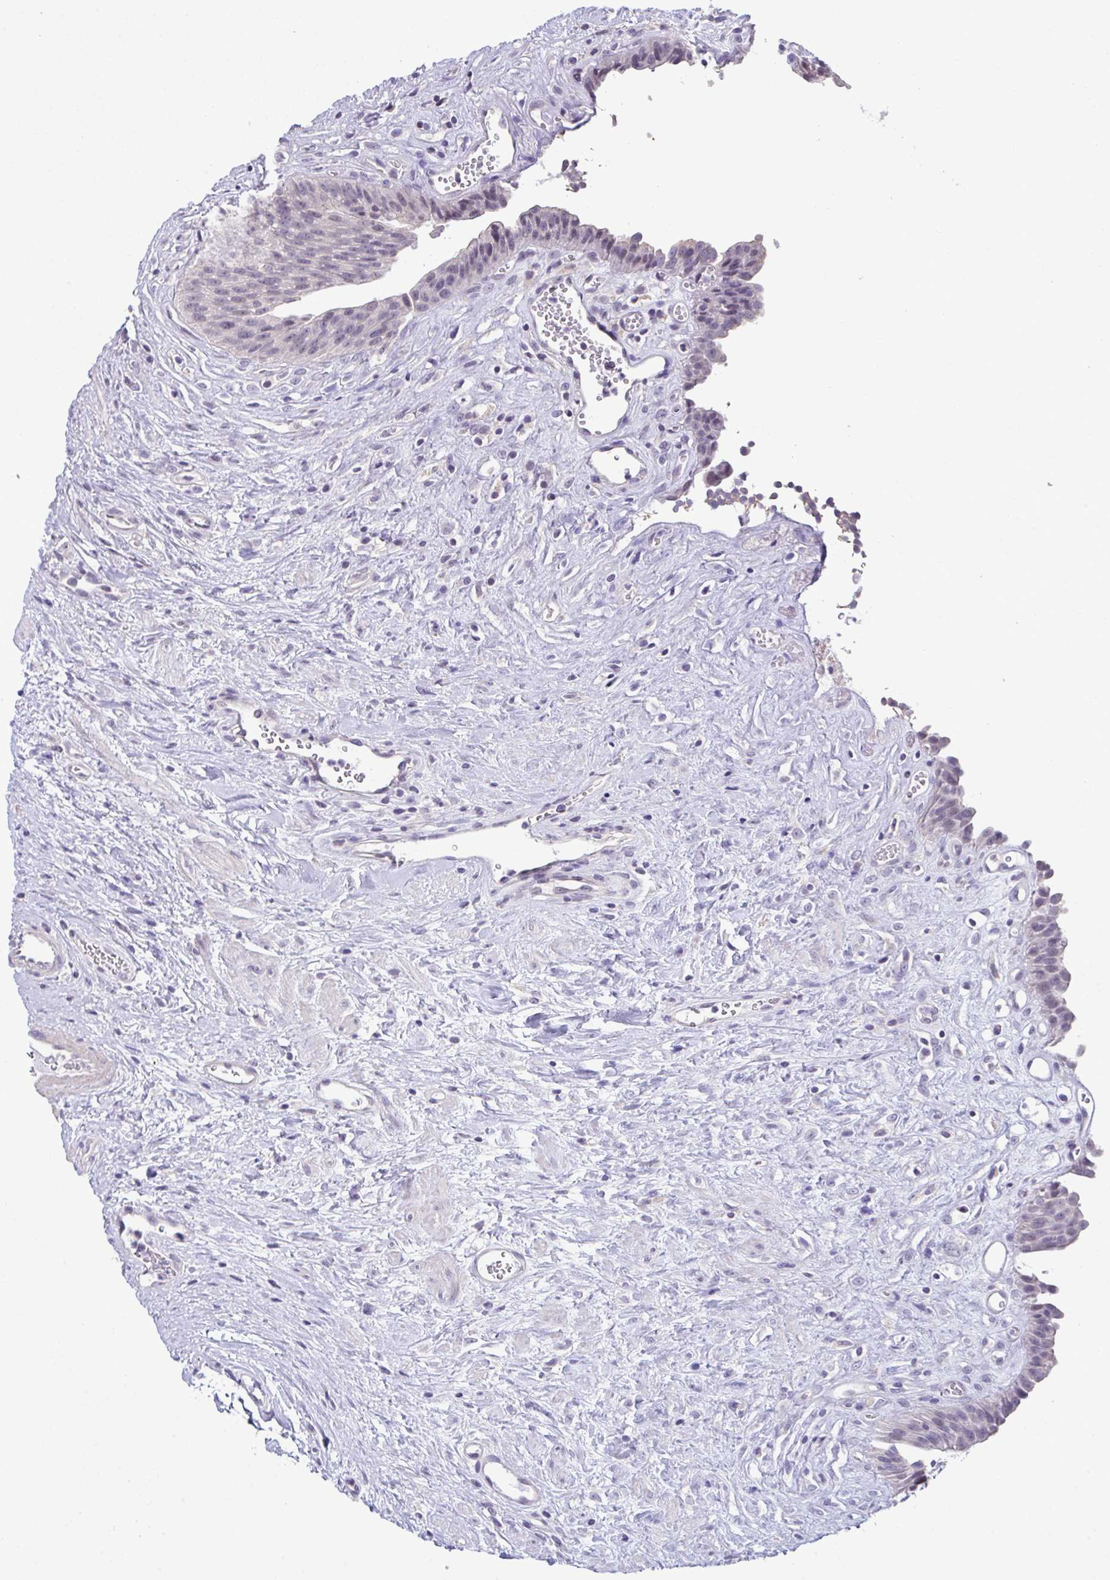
{"staining": {"intensity": "negative", "quantity": "none", "location": "none"}, "tissue": "urinary bladder", "cell_type": "Urothelial cells", "image_type": "normal", "snomed": [{"axis": "morphology", "description": "Normal tissue, NOS"}, {"axis": "topography", "description": "Urinary bladder"}], "caption": "This photomicrograph is of unremarkable urinary bladder stained with IHC to label a protein in brown with the nuclei are counter-stained blue. There is no expression in urothelial cells.", "gene": "ATP6V0D2", "patient": {"sex": "female", "age": 56}}